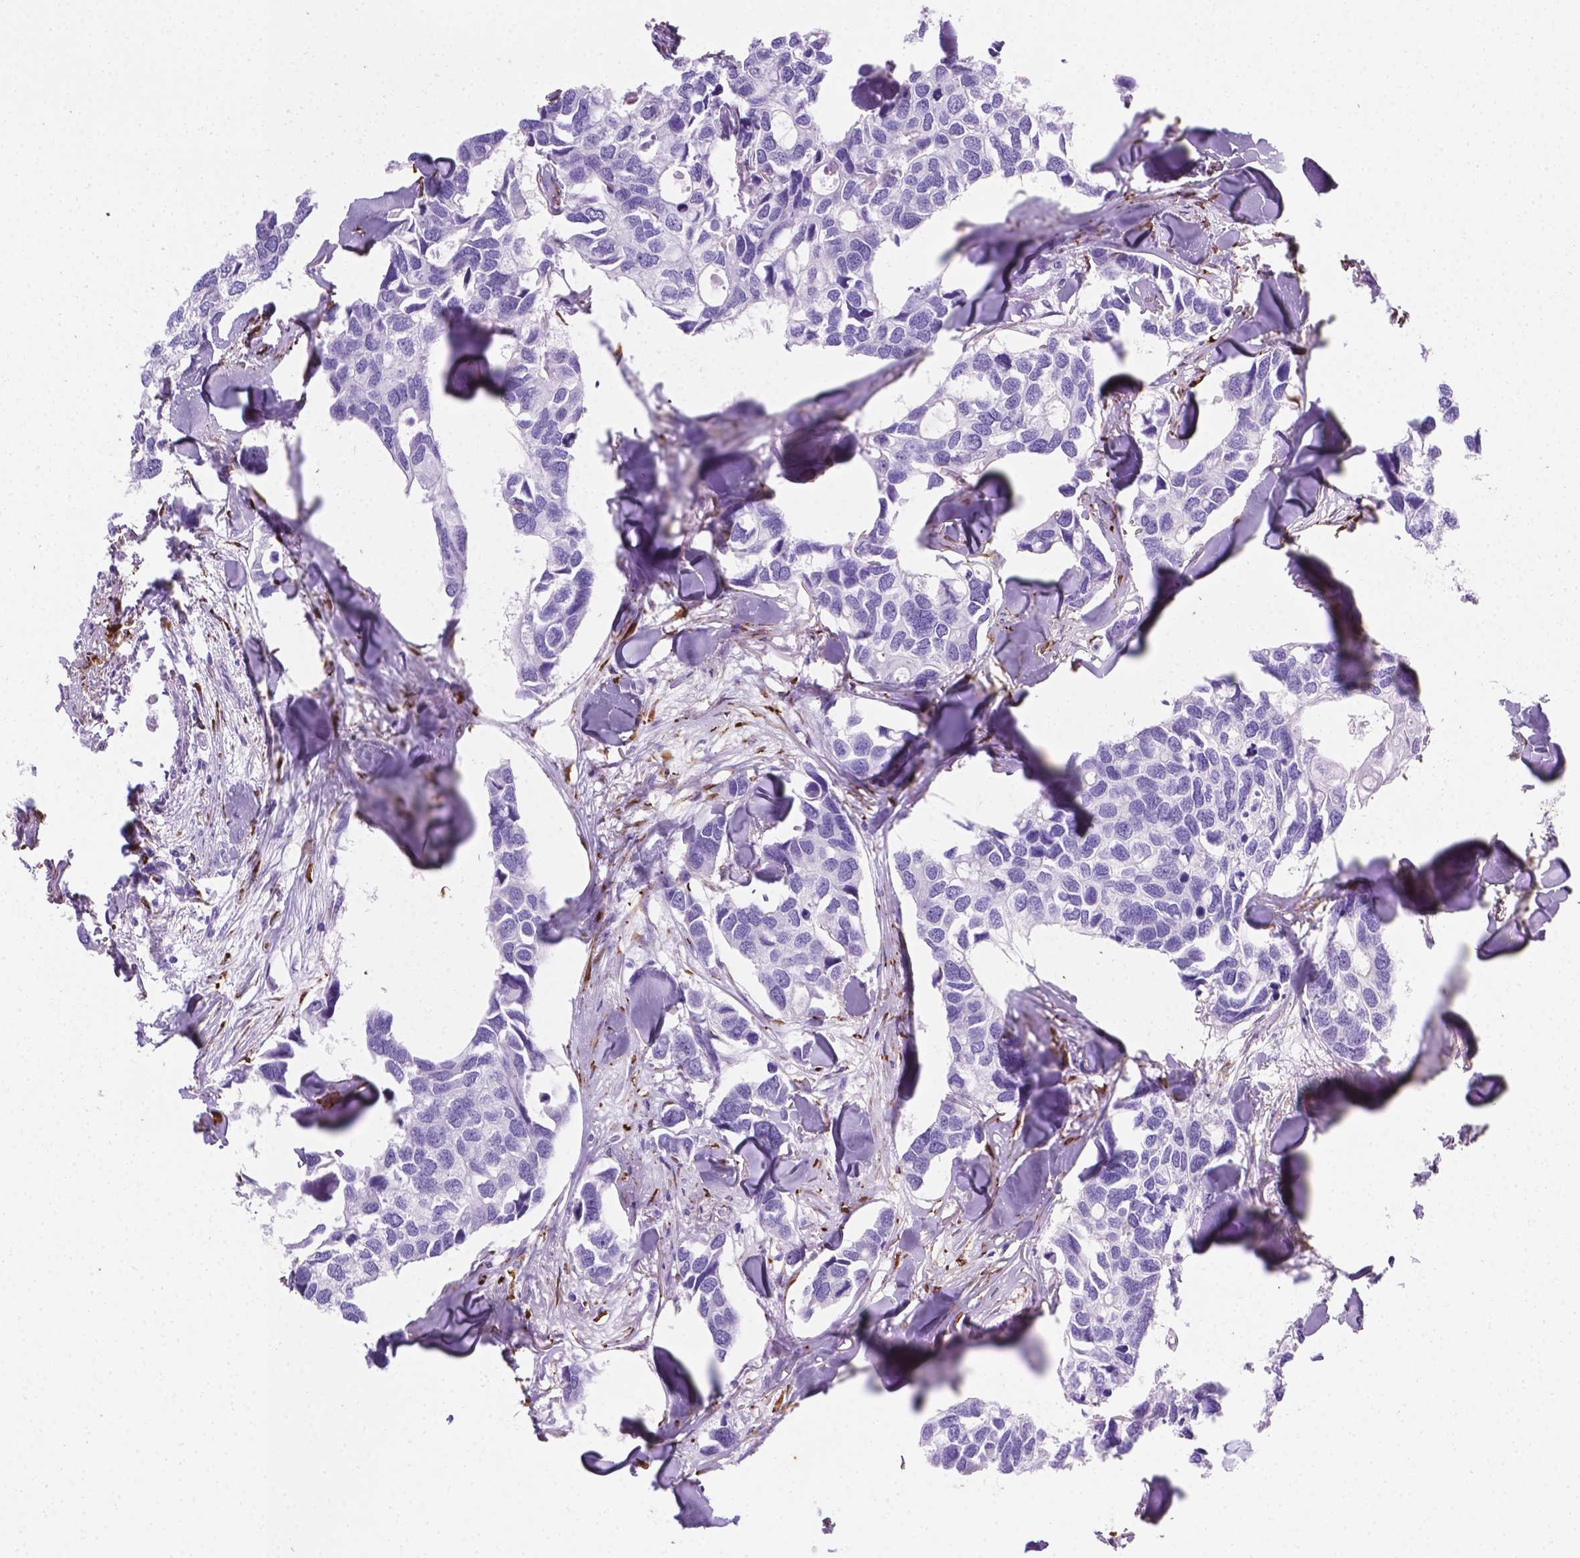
{"staining": {"intensity": "negative", "quantity": "none", "location": "none"}, "tissue": "breast cancer", "cell_type": "Tumor cells", "image_type": "cancer", "snomed": [{"axis": "morphology", "description": "Duct carcinoma"}, {"axis": "topography", "description": "Breast"}], "caption": "Immunohistochemical staining of breast cancer demonstrates no significant positivity in tumor cells.", "gene": "MACF1", "patient": {"sex": "female", "age": 83}}